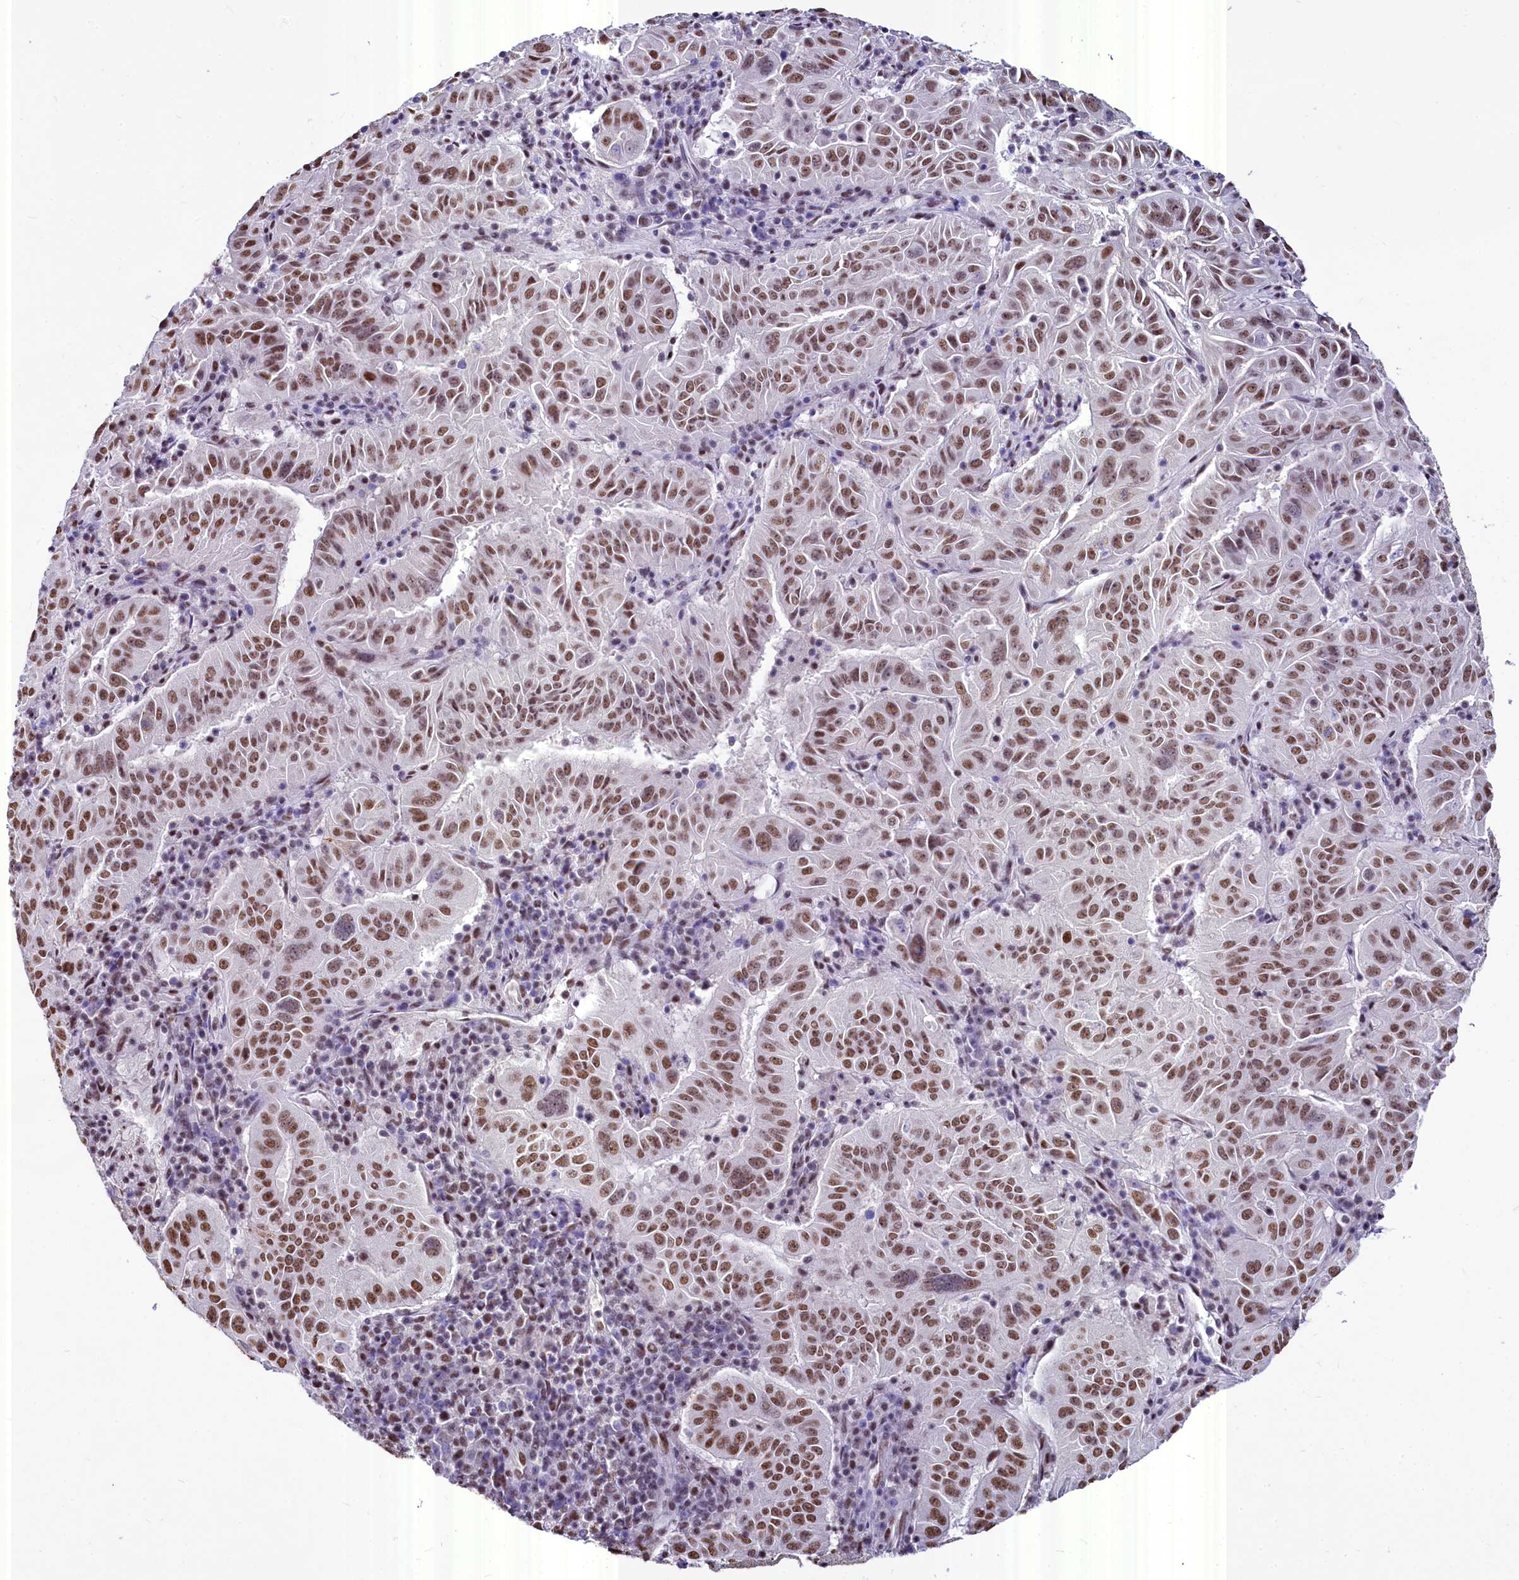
{"staining": {"intensity": "moderate", "quantity": ">75%", "location": "nuclear"}, "tissue": "pancreatic cancer", "cell_type": "Tumor cells", "image_type": "cancer", "snomed": [{"axis": "morphology", "description": "Adenocarcinoma, NOS"}, {"axis": "topography", "description": "Pancreas"}], "caption": "Pancreatic cancer tissue demonstrates moderate nuclear expression in about >75% of tumor cells, visualized by immunohistochemistry.", "gene": "PARPBP", "patient": {"sex": "male", "age": 63}}